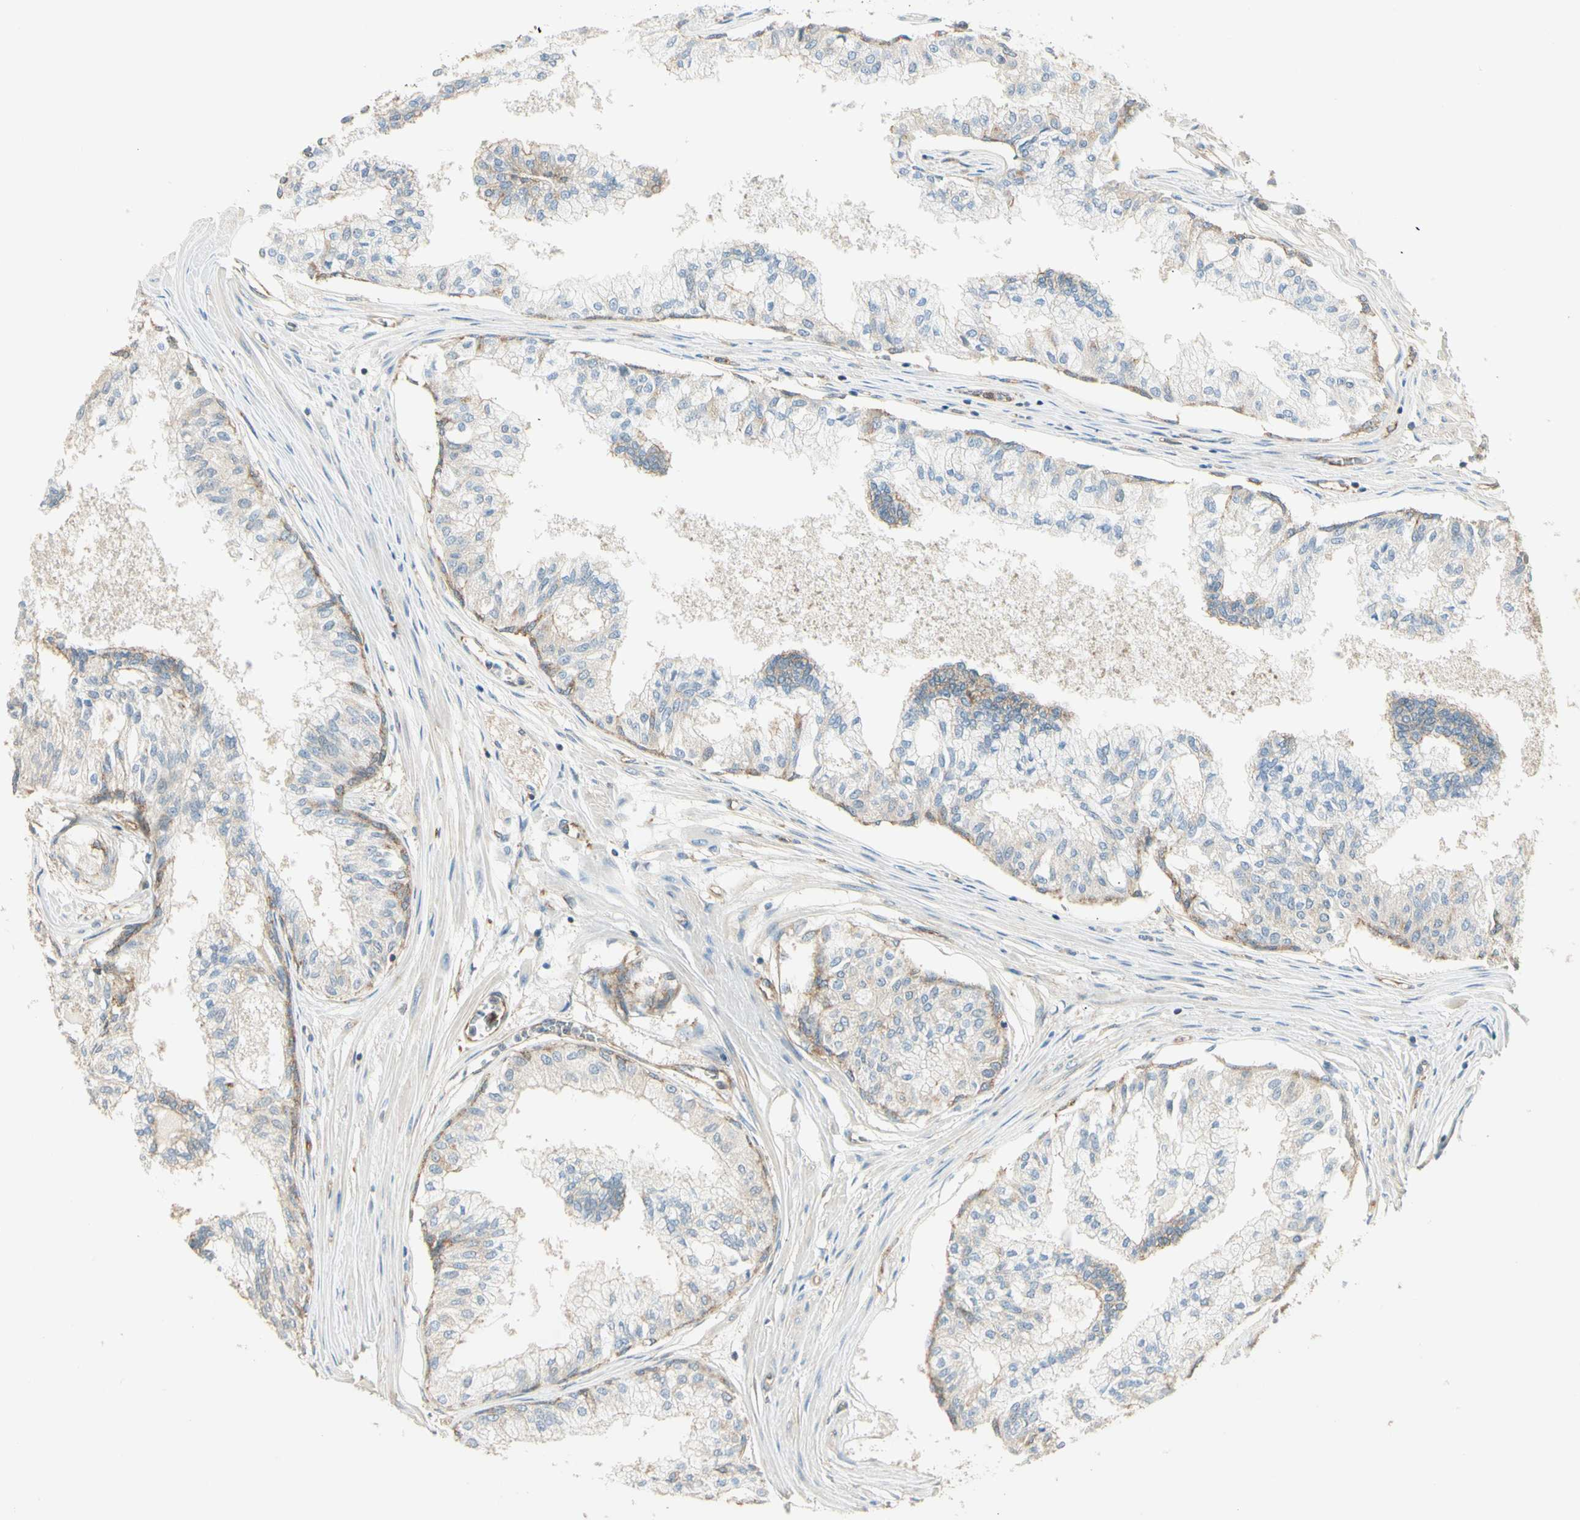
{"staining": {"intensity": "moderate", "quantity": ">75%", "location": "cytoplasmic/membranous"}, "tissue": "prostate", "cell_type": "Glandular cells", "image_type": "normal", "snomed": [{"axis": "morphology", "description": "Normal tissue, NOS"}, {"axis": "topography", "description": "Prostate"}, {"axis": "topography", "description": "Seminal veicle"}], "caption": "The histopathology image reveals immunohistochemical staining of unremarkable prostate. There is moderate cytoplasmic/membranous positivity is appreciated in about >75% of glandular cells.", "gene": "AGFG1", "patient": {"sex": "male", "age": 60}}